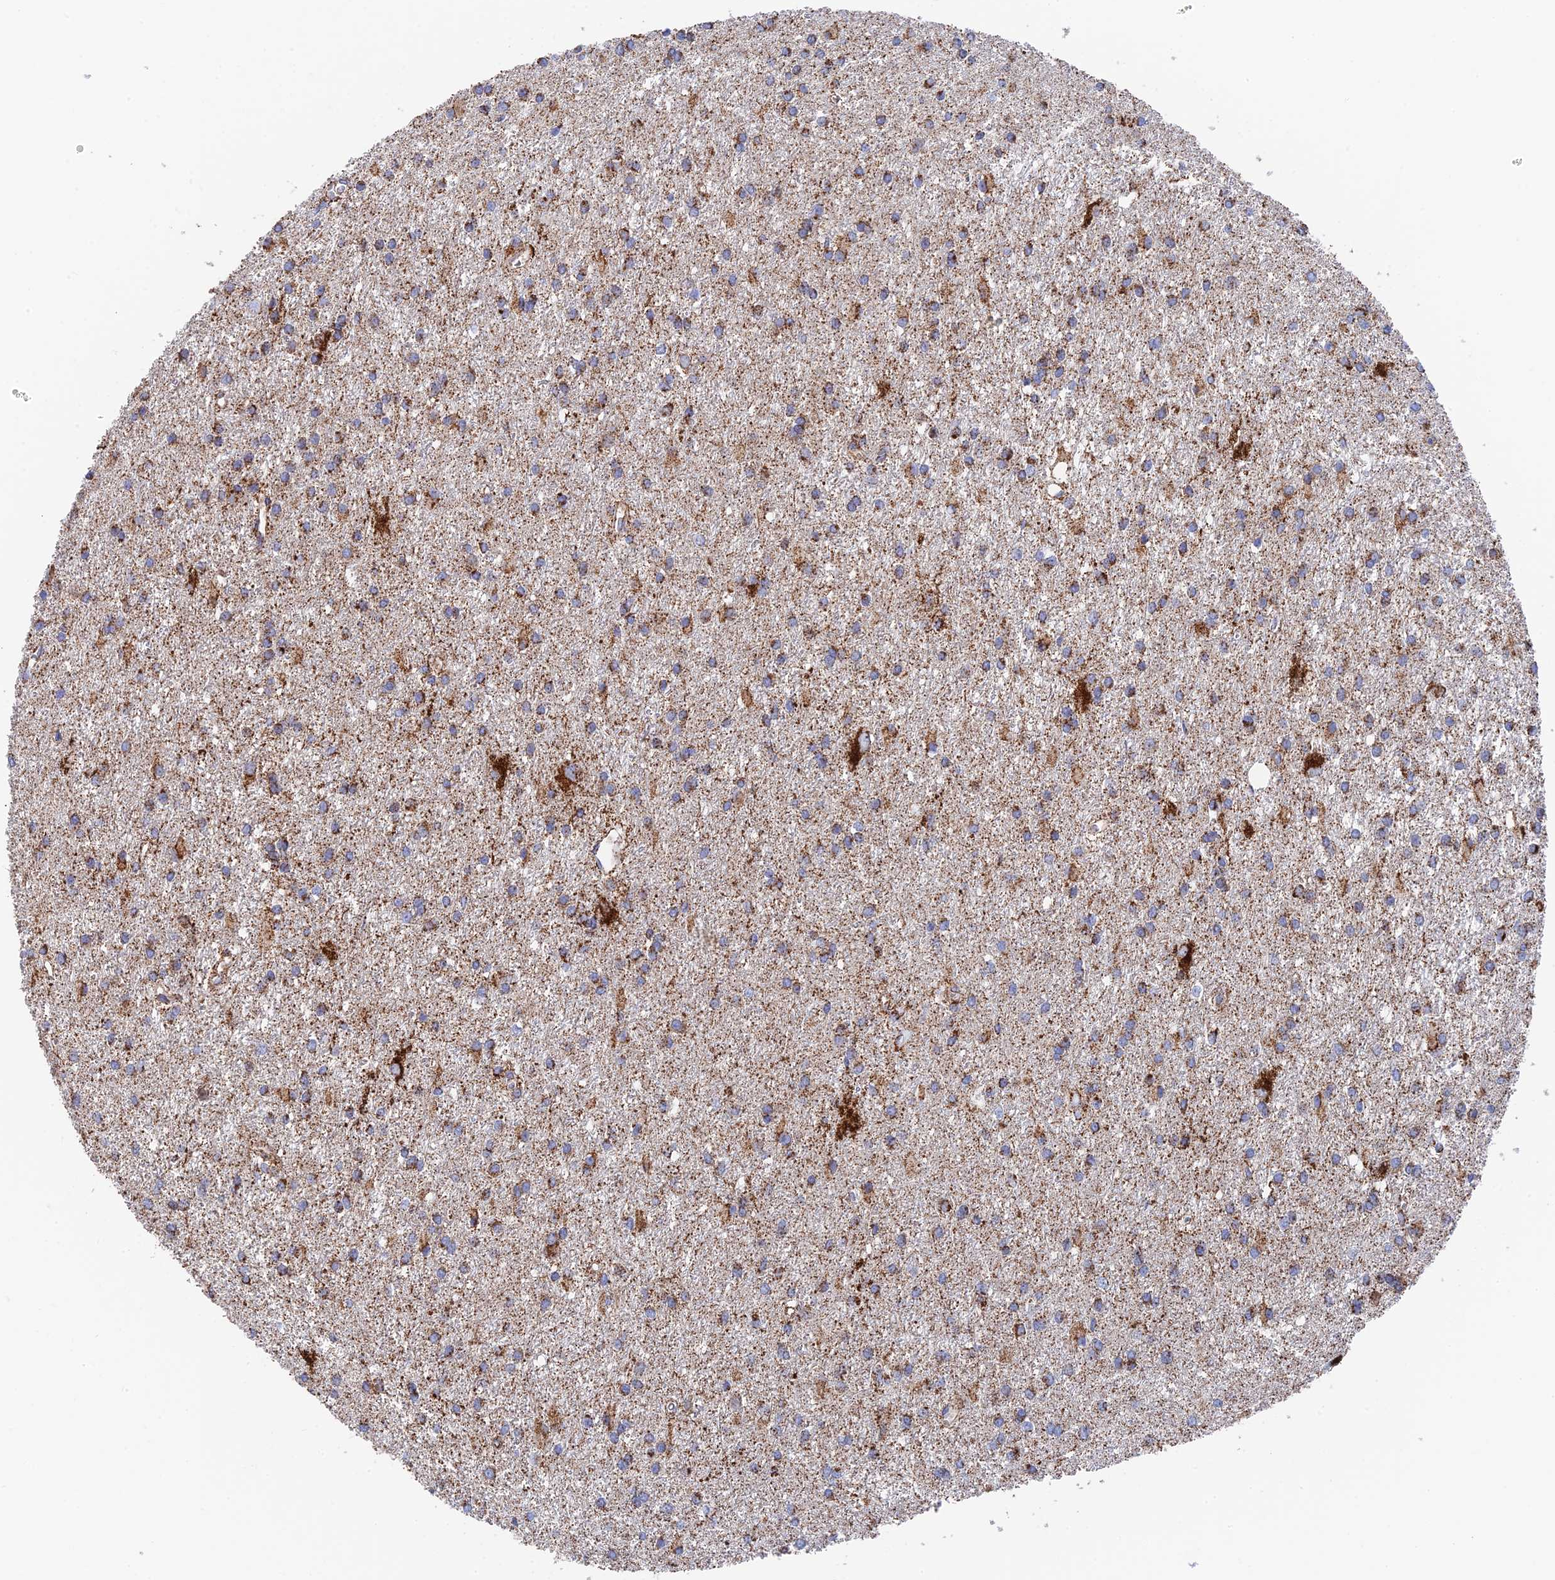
{"staining": {"intensity": "moderate", "quantity": ">75%", "location": "cytoplasmic/membranous"}, "tissue": "glioma", "cell_type": "Tumor cells", "image_type": "cancer", "snomed": [{"axis": "morphology", "description": "Glioma, malignant, High grade"}, {"axis": "topography", "description": "Brain"}], "caption": "A brown stain labels moderate cytoplasmic/membranous positivity of a protein in human malignant glioma (high-grade) tumor cells. The staining was performed using DAB, with brown indicating positive protein expression. Nuclei are stained blue with hematoxylin.", "gene": "HAUS8", "patient": {"sex": "female", "age": 50}}